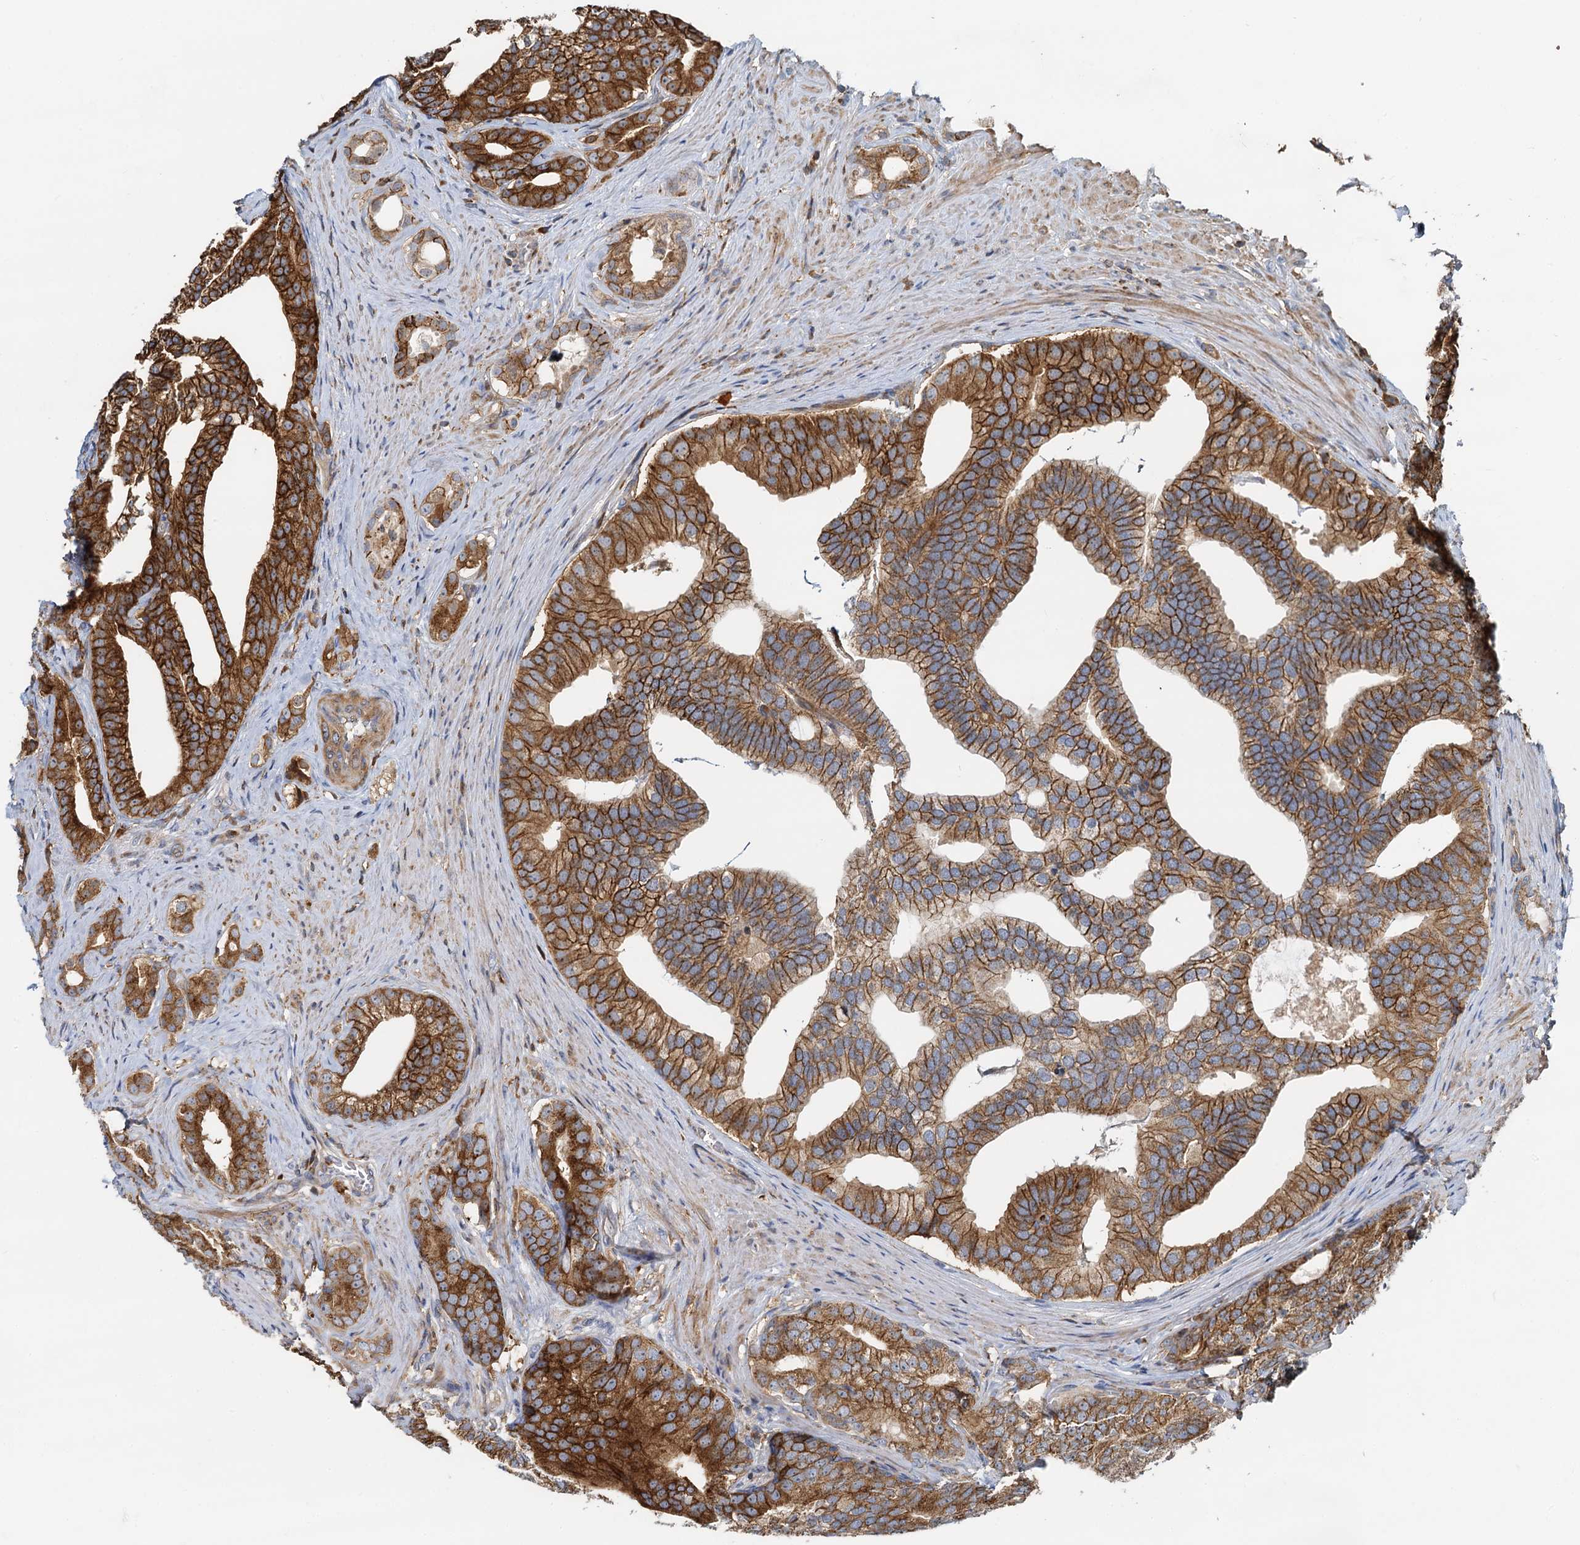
{"staining": {"intensity": "strong", "quantity": ">75%", "location": "cytoplasmic/membranous"}, "tissue": "prostate cancer", "cell_type": "Tumor cells", "image_type": "cancer", "snomed": [{"axis": "morphology", "description": "Adenocarcinoma, Low grade"}, {"axis": "topography", "description": "Prostate"}], "caption": "This micrograph reveals low-grade adenocarcinoma (prostate) stained with IHC to label a protein in brown. The cytoplasmic/membranous of tumor cells show strong positivity for the protein. Nuclei are counter-stained blue.", "gene": "LNX2", "patient": {"sex": "male", "age": 71}}